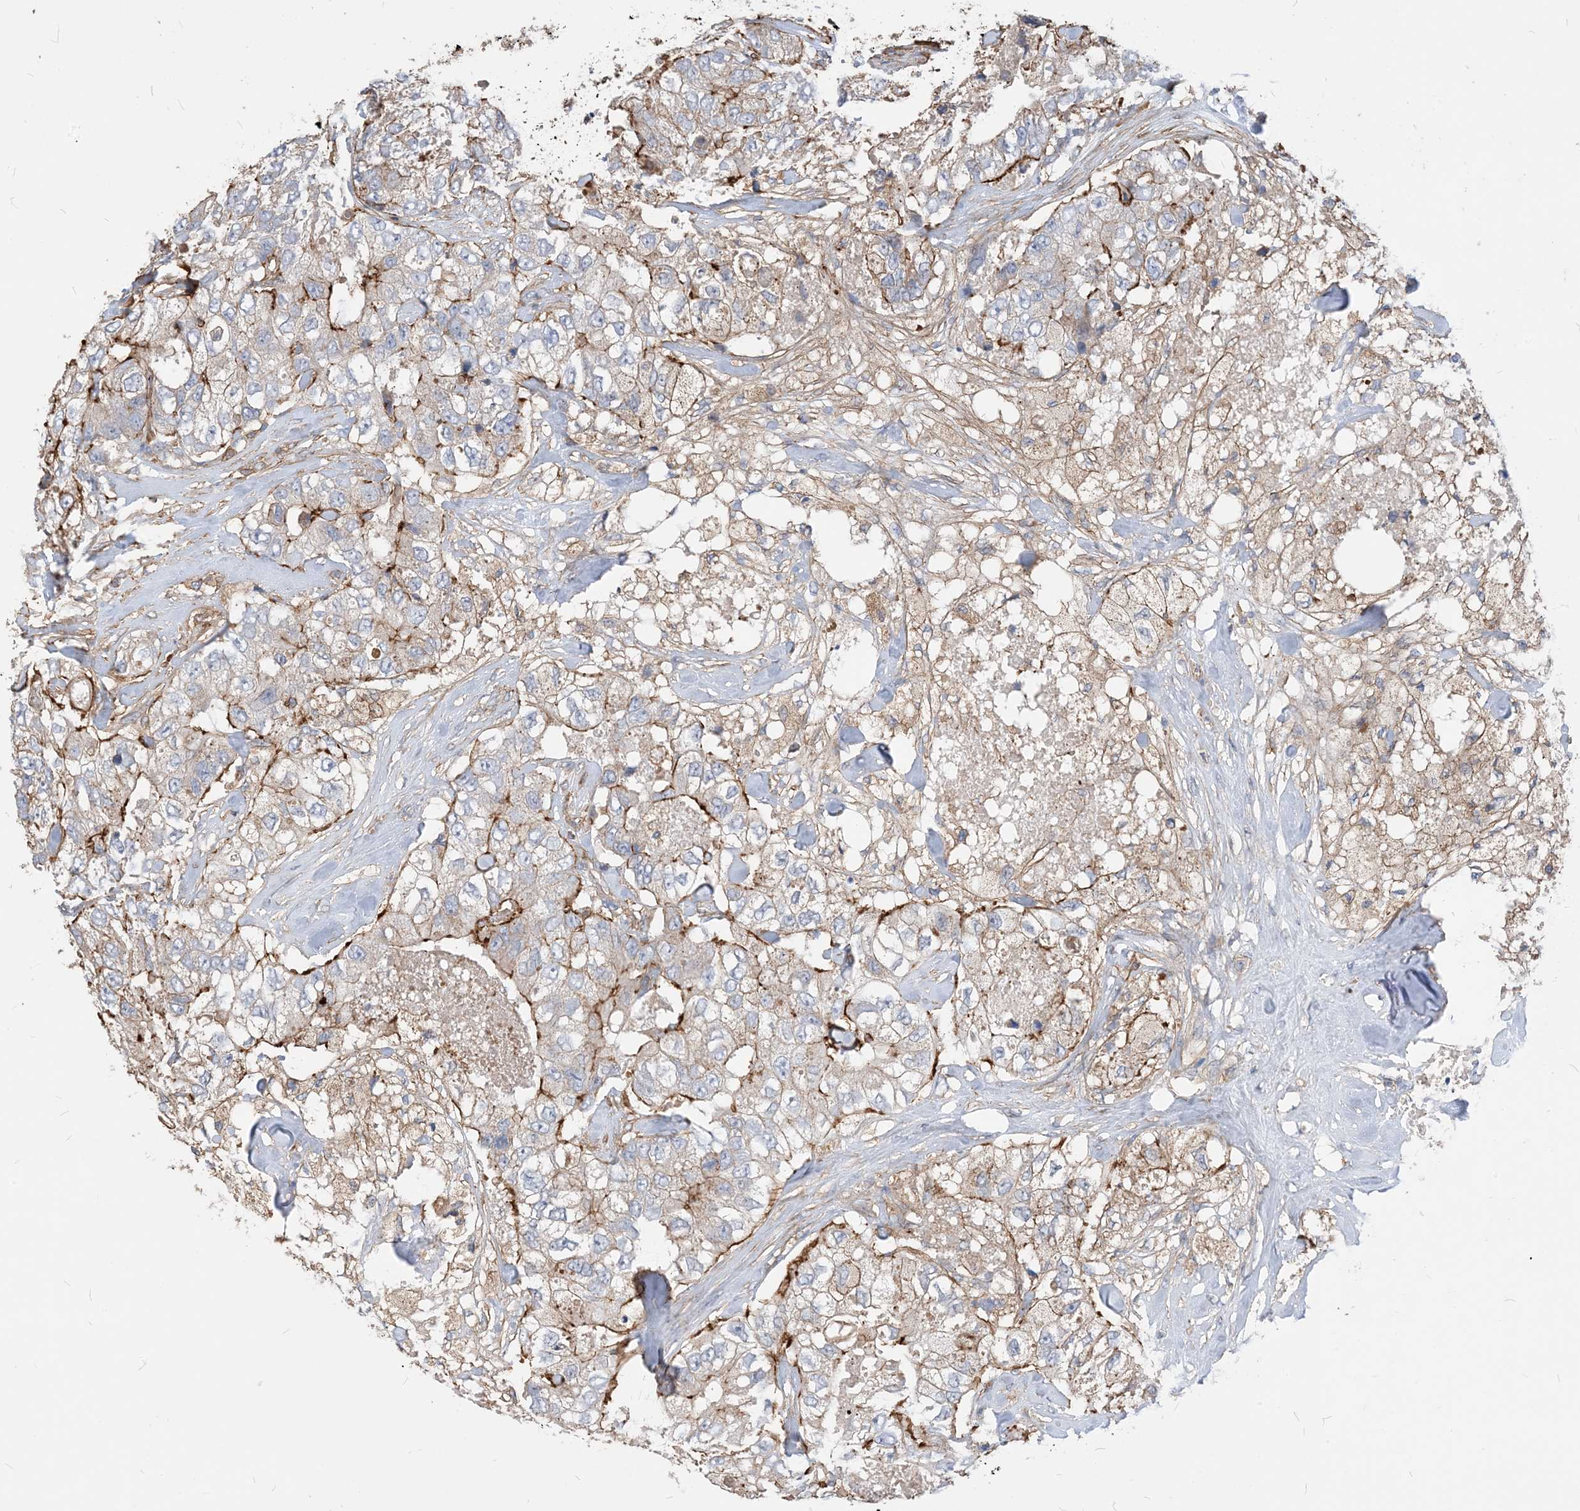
{"staining": {"intensity": "weak", "quantity": "<25%", "location": "cytoplasmic/membranous"}, "tissue": "breast cancer", "cell_type": "Tumor cells", "image_type": "cancer", "snomed": [{"axis": "morphology", "description": "Duct carcinoma"}, {"axis": "topography", "description": "Breast"}], "caption": "This is a micrograph of IHC staining of invasive ductal carcinoma (breast), which shows no staining in tumor cells. (DAB IHC visualized using brightfield microscopy, high magnification).", "gene": "PARVG", "patient": {"sex": "female", "age": 62}}